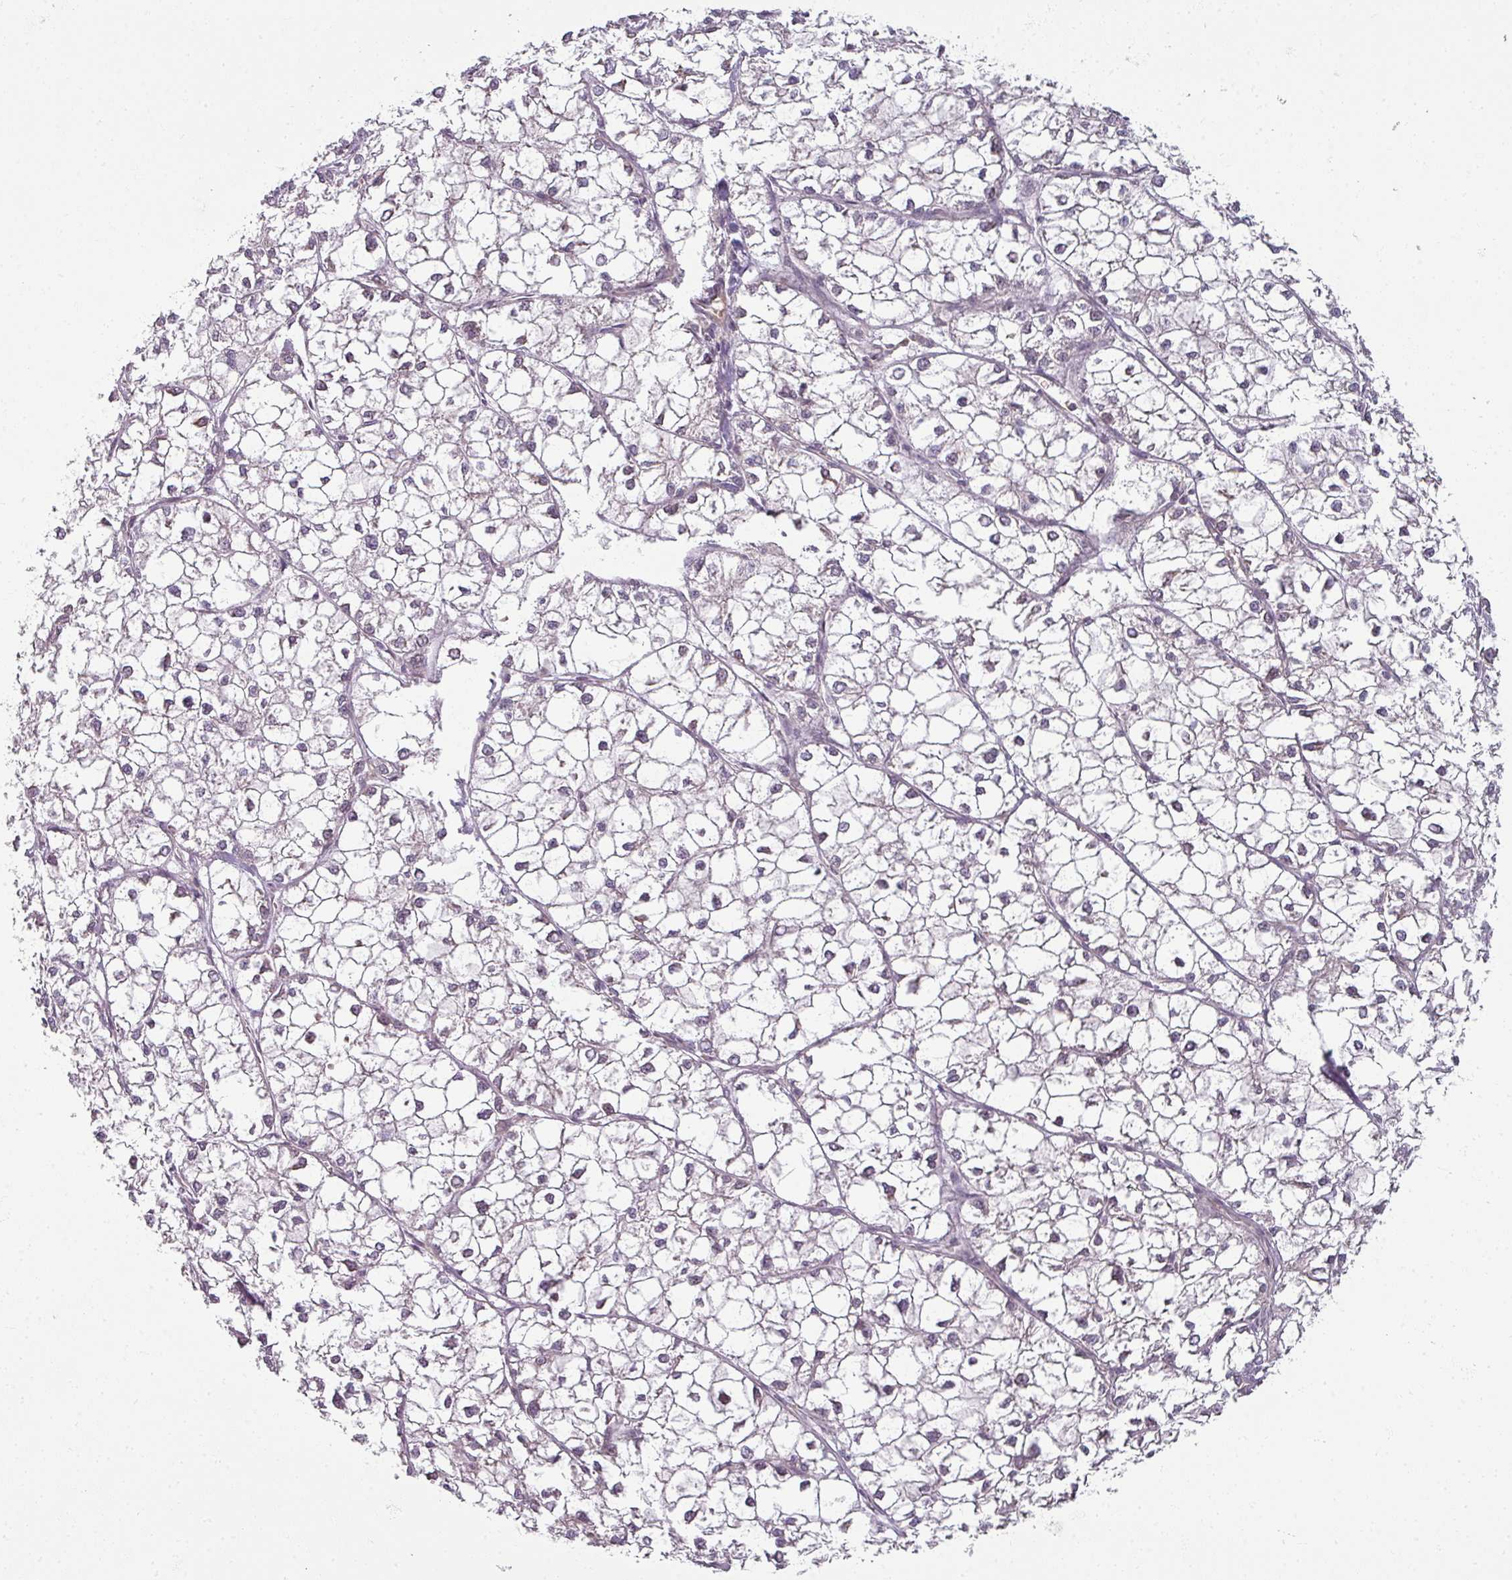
{"staining": {"intensity": "negative", "quantity": "none", "location": "none"}, "tissue": "liver cancer", "cell_type": "Tumor cells", "image_type": "cancer", "snomed": [{"axis": "morphology", "description": "Carcinoma, Hepatocellular, NOS"}, {"axis": "topography", "description": "Liver"}], "caption": "Tumor cells are negative for brown protein staining in liver cancer (hepatocellular carcinoma).", "gene": "AGPAT4", "patient": {"sex": "female", "age": 43}}